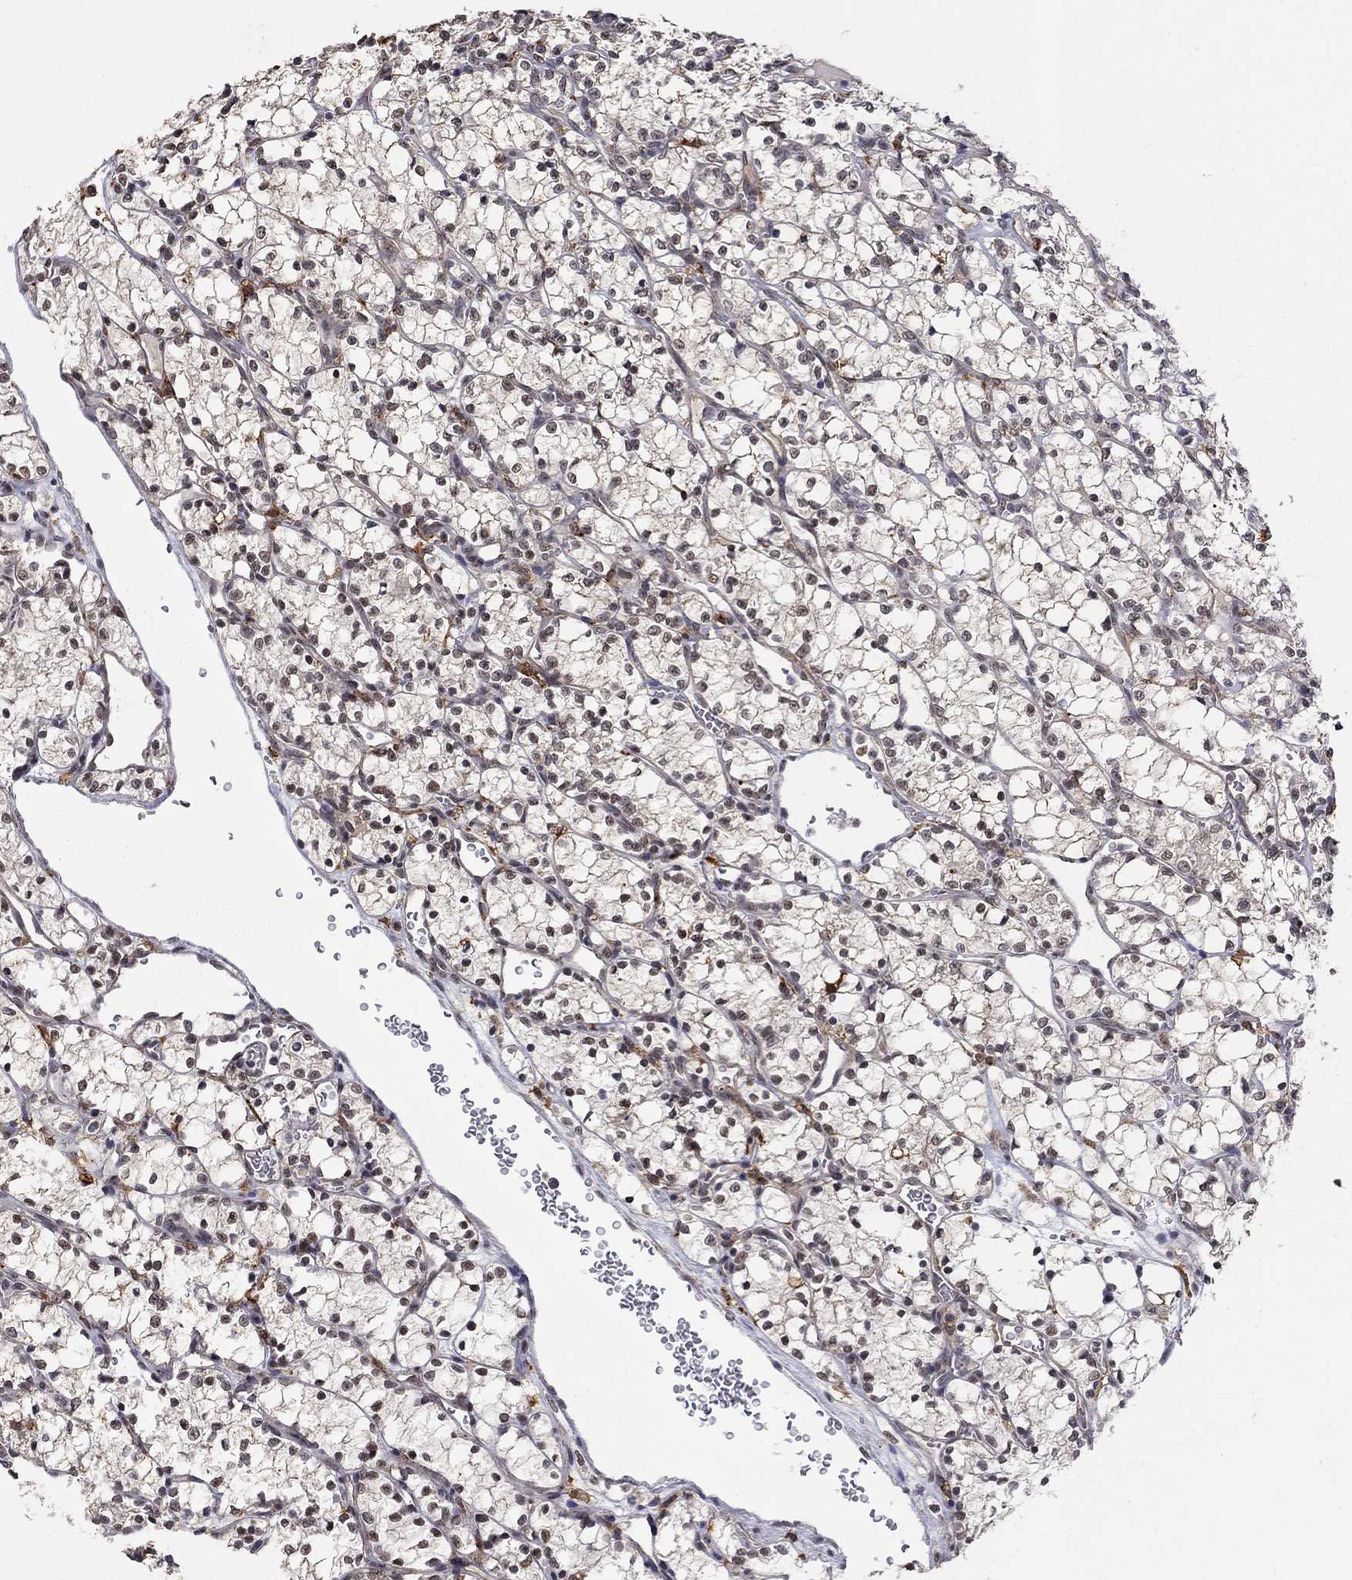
{"staining": {"intensity": "negative", "quantity": "none", "location": "none"}, "tissue": "renal cancer", "cell_type": "Tumor cells", "image_type": "cancer", "snomed": [{"axis": "morphology", "description": "Adenocarcinoma, NOS"}, {"axis": "topography", "description": "Kidney"}], "caption": "This is a histopathology image of immunohistochemistry (IHC) staining of renal cancer (adenocarcinoma), which shows no staining in tumor cells.", "gene": "GRIA3", "patient": {"sex": "female", "age": 69}}